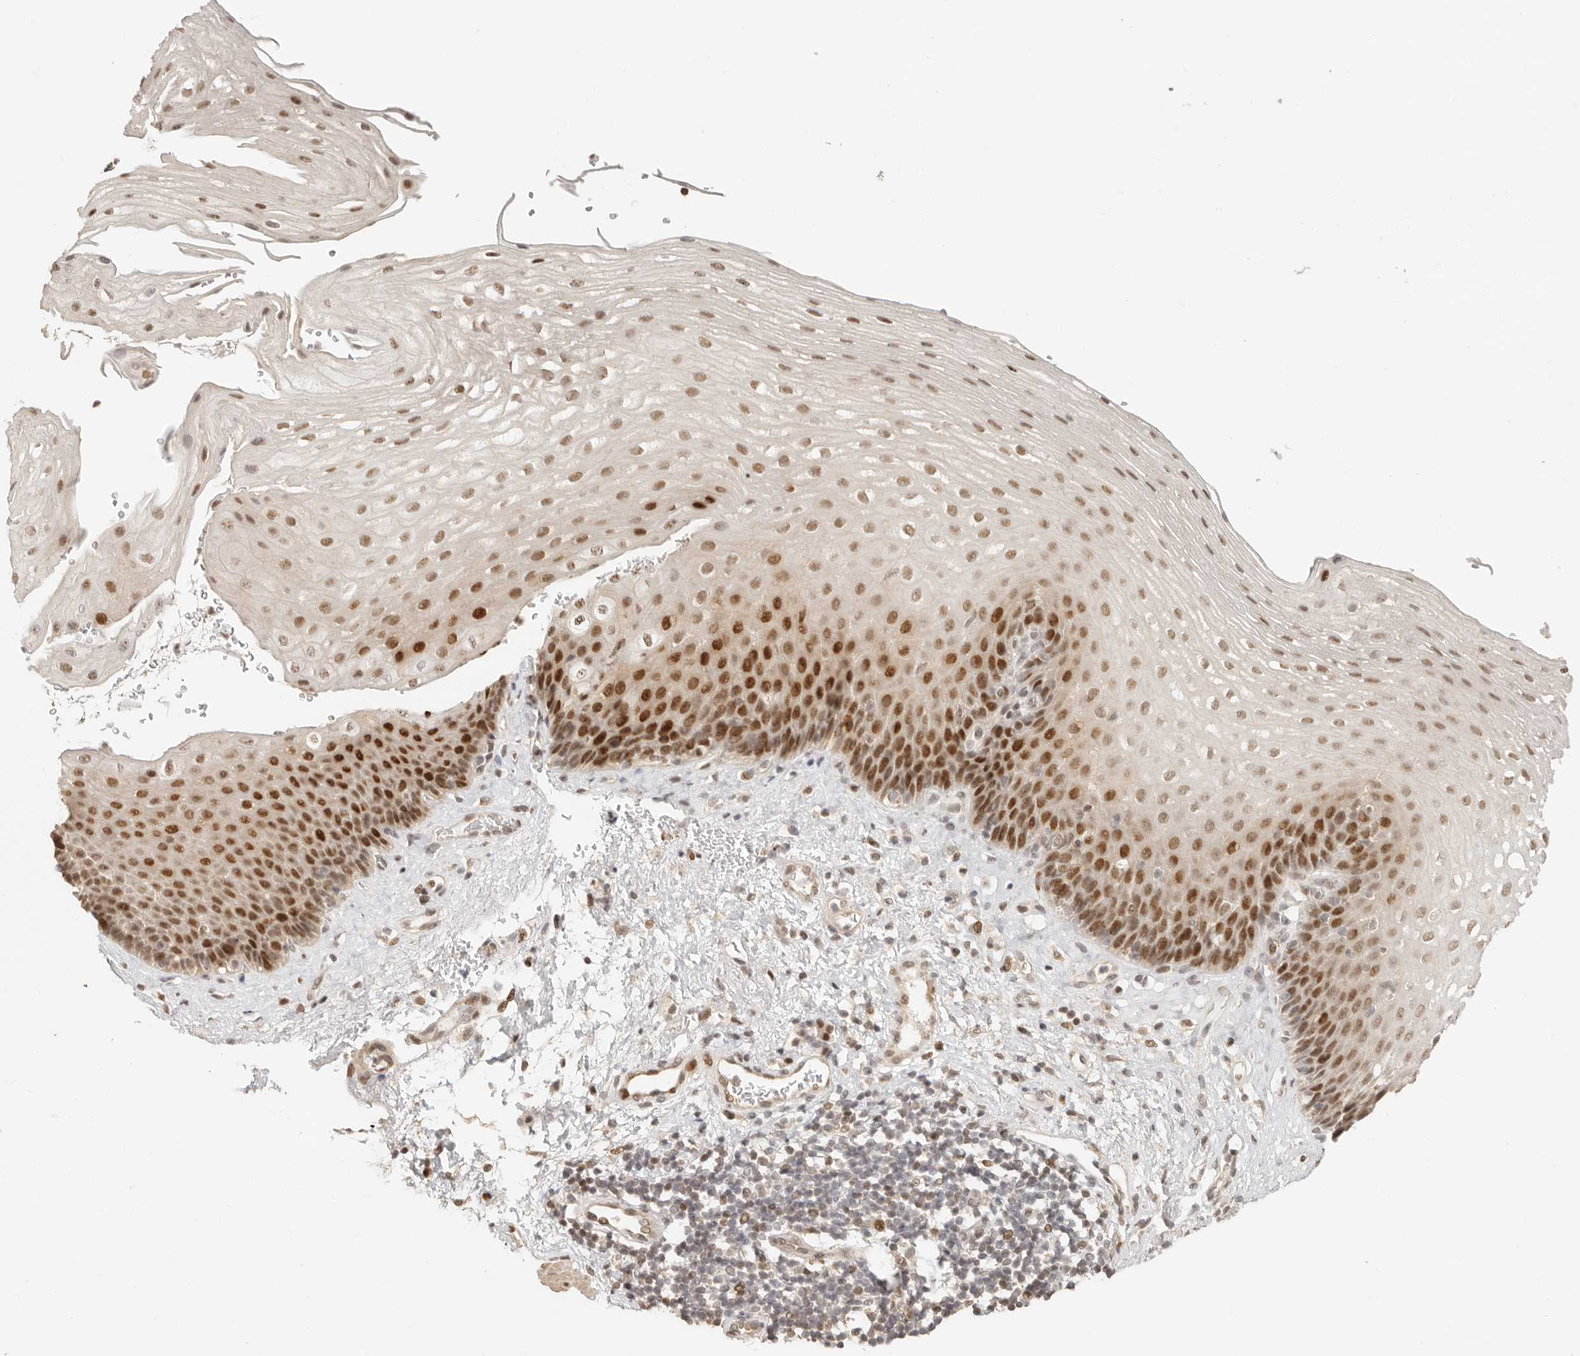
{"staining": {"intensity": "strong", "quantity": ">75%", "location": "nuclear"}, "tissue": "esophagus", "cell_type": "Squamous epithelial cells", "image_type": "normal", "snomed": [{"axis": "morphology", "description": "Normal tissue, NOS"}, {"axis": "topography", "description": "Esophagus"}], "caption": "IHC (DAB (3,3'-diaminobenzidine)) staining of unremarkable human esophagus displays strong nuclear protein staining in about >75% of squamous epithelial cells.", "gene": "GPBP1L1", "patient": {"sex": "female", "age": 66}}